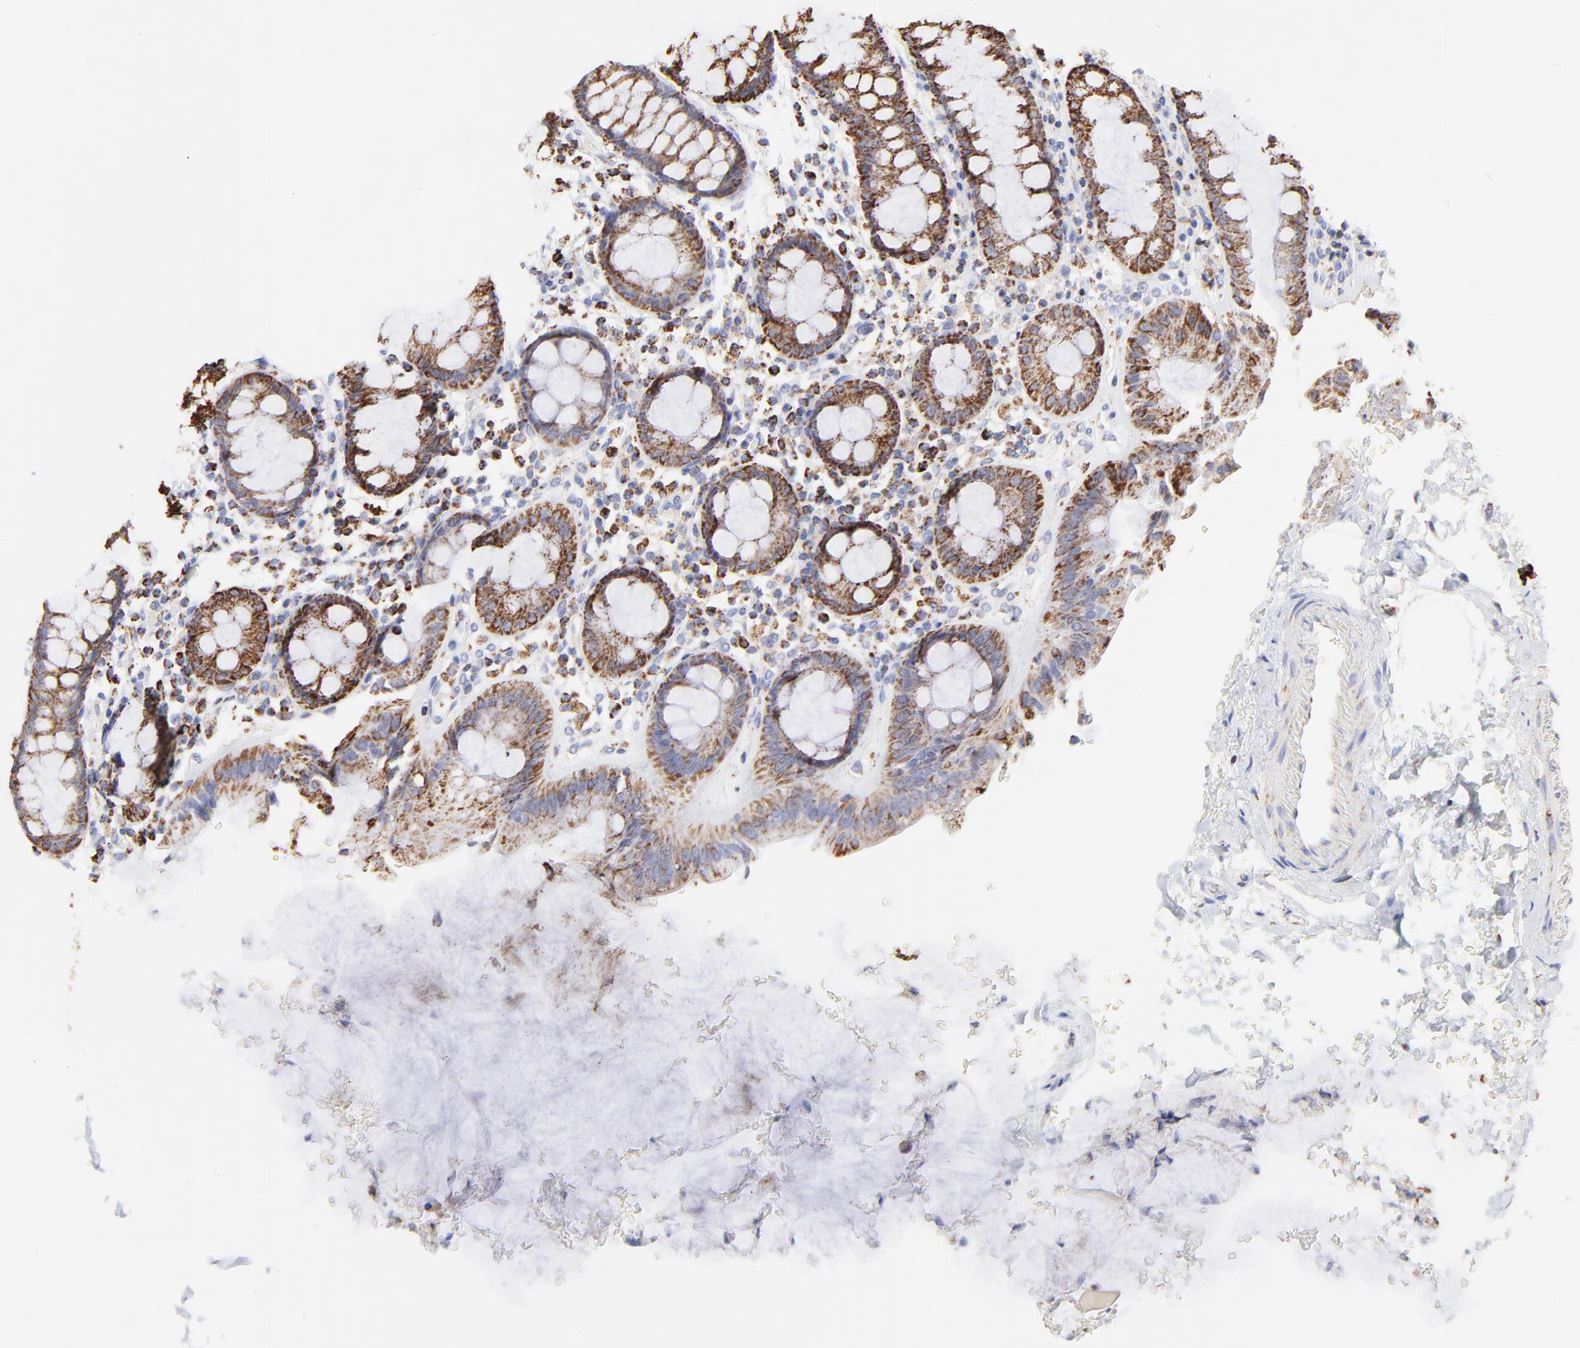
{"staining": {"intensity": "strong", "quantity": ">75%", "location": "cytoplasmic/membranous"}, "tissue": "rectum", "cell_type": "Glandular cells", "image_type": "normal", "snomed": [{"axis": "morphology", "description": "Normal tissue, NOS"}, {"axis": "topography", "description": "Rectum"}], "caption": "A micrograph showing strong cytoplasmic/membranous positivity in about >75% of glandular cells in benign rectum, as visualized by brown immunohistochemical staining.", "gene": "COX4I1", "patient": {"sex": "male", "age": 92}}